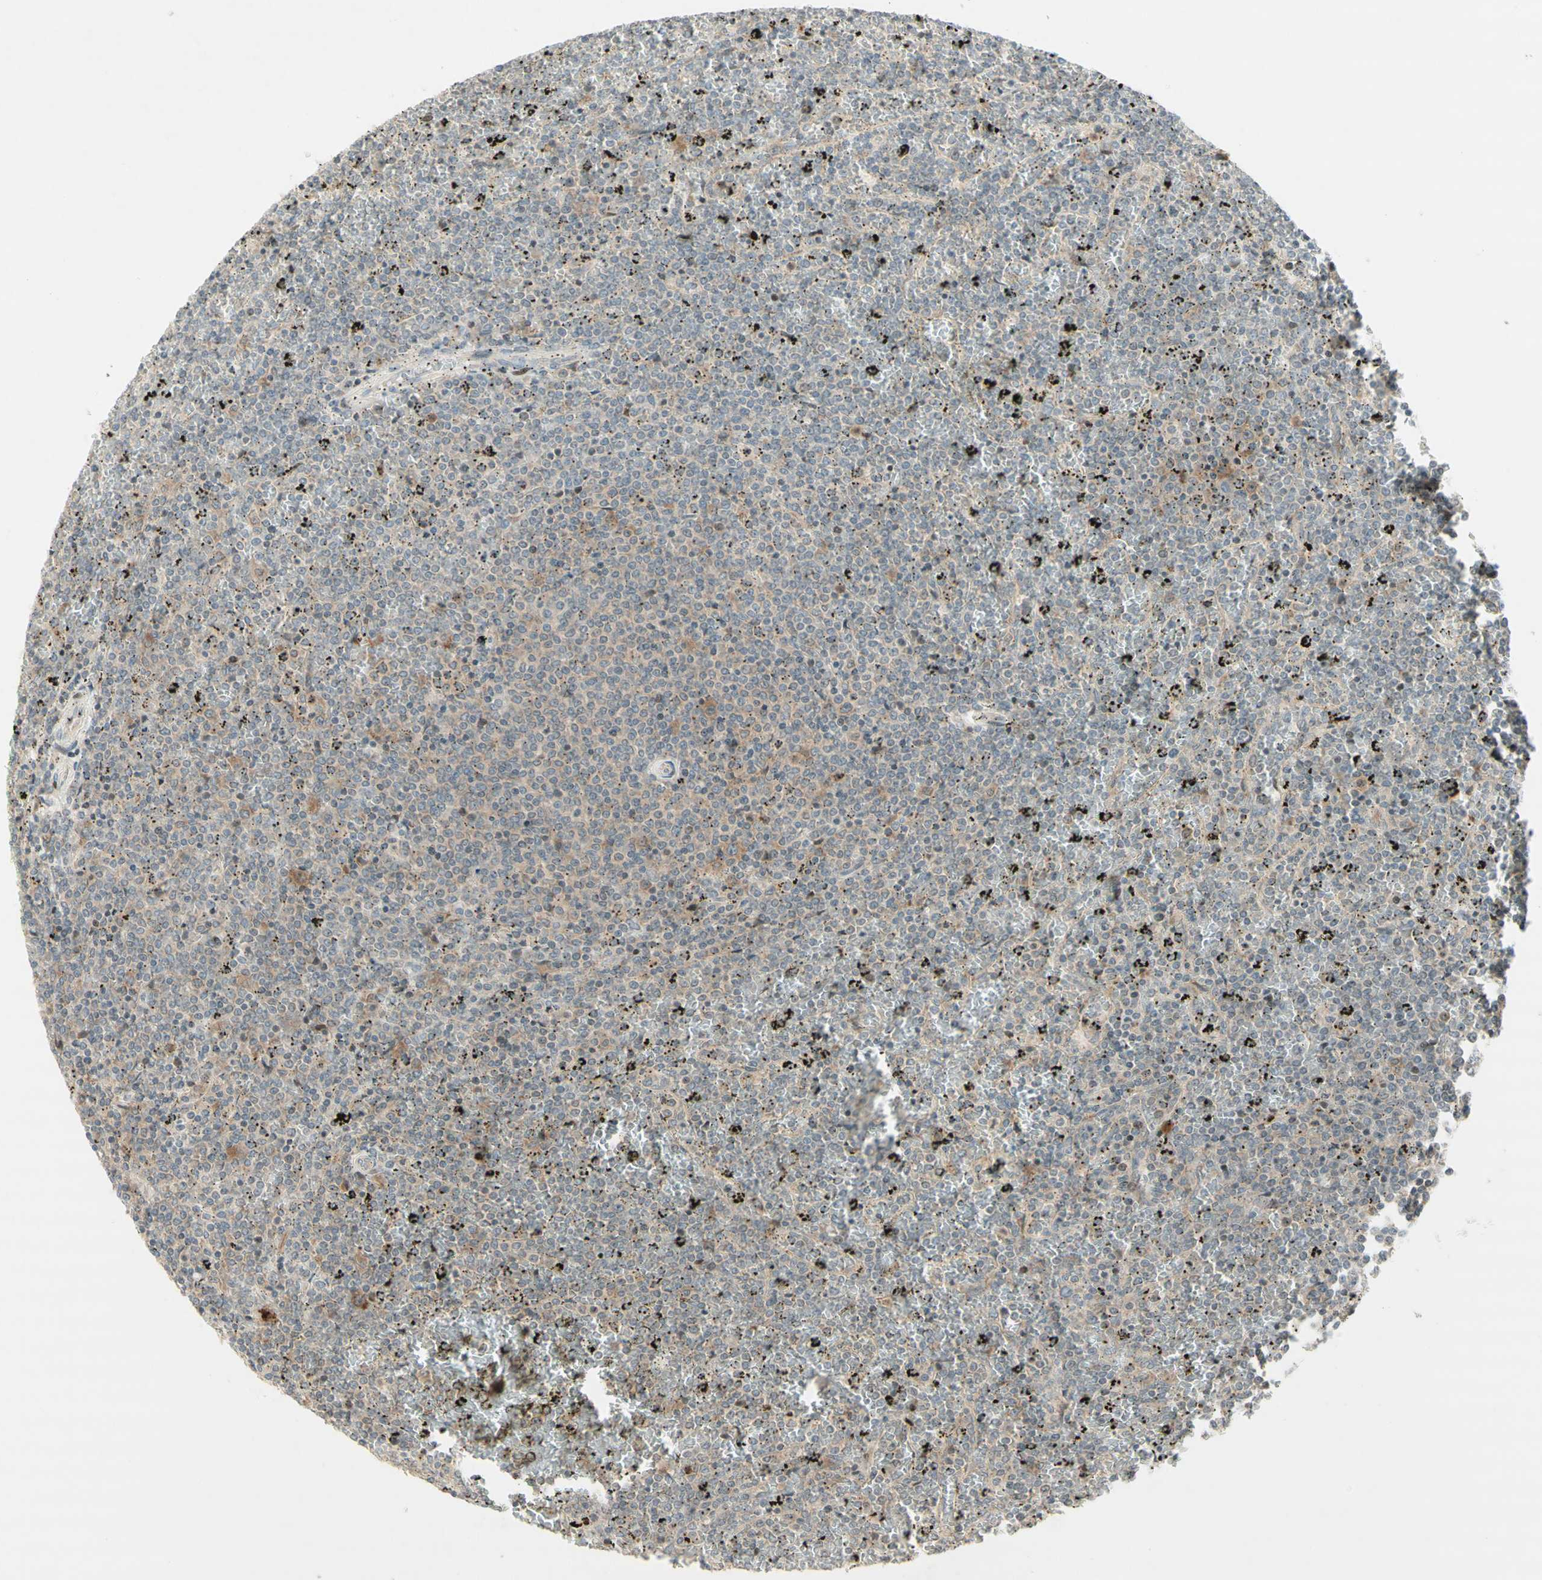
{"staining": {"intensity": "moderate", "quantity": "<25%", "location": "cytoplasmic/membranous"}, "tissue": "lymphoma", "cell_type": "Tumor cells", "image_type": "cancer", "snomed": [{"axis": "morphology", "description": "Malignant lymphoma, non-Hodgkin's type, Low grade"}, {"axis": "topography", "description": "Spleen"}], "caption": "DAB immunohistochemical staining of human malignant lymphoma, non-Hodgkin's type (low-grade) shows moderate cytoplasmic/membranous protein expression in about <25% of tumor cells.", "gene": "ETF1", "patient": {"sex": "female", "age": 77}}